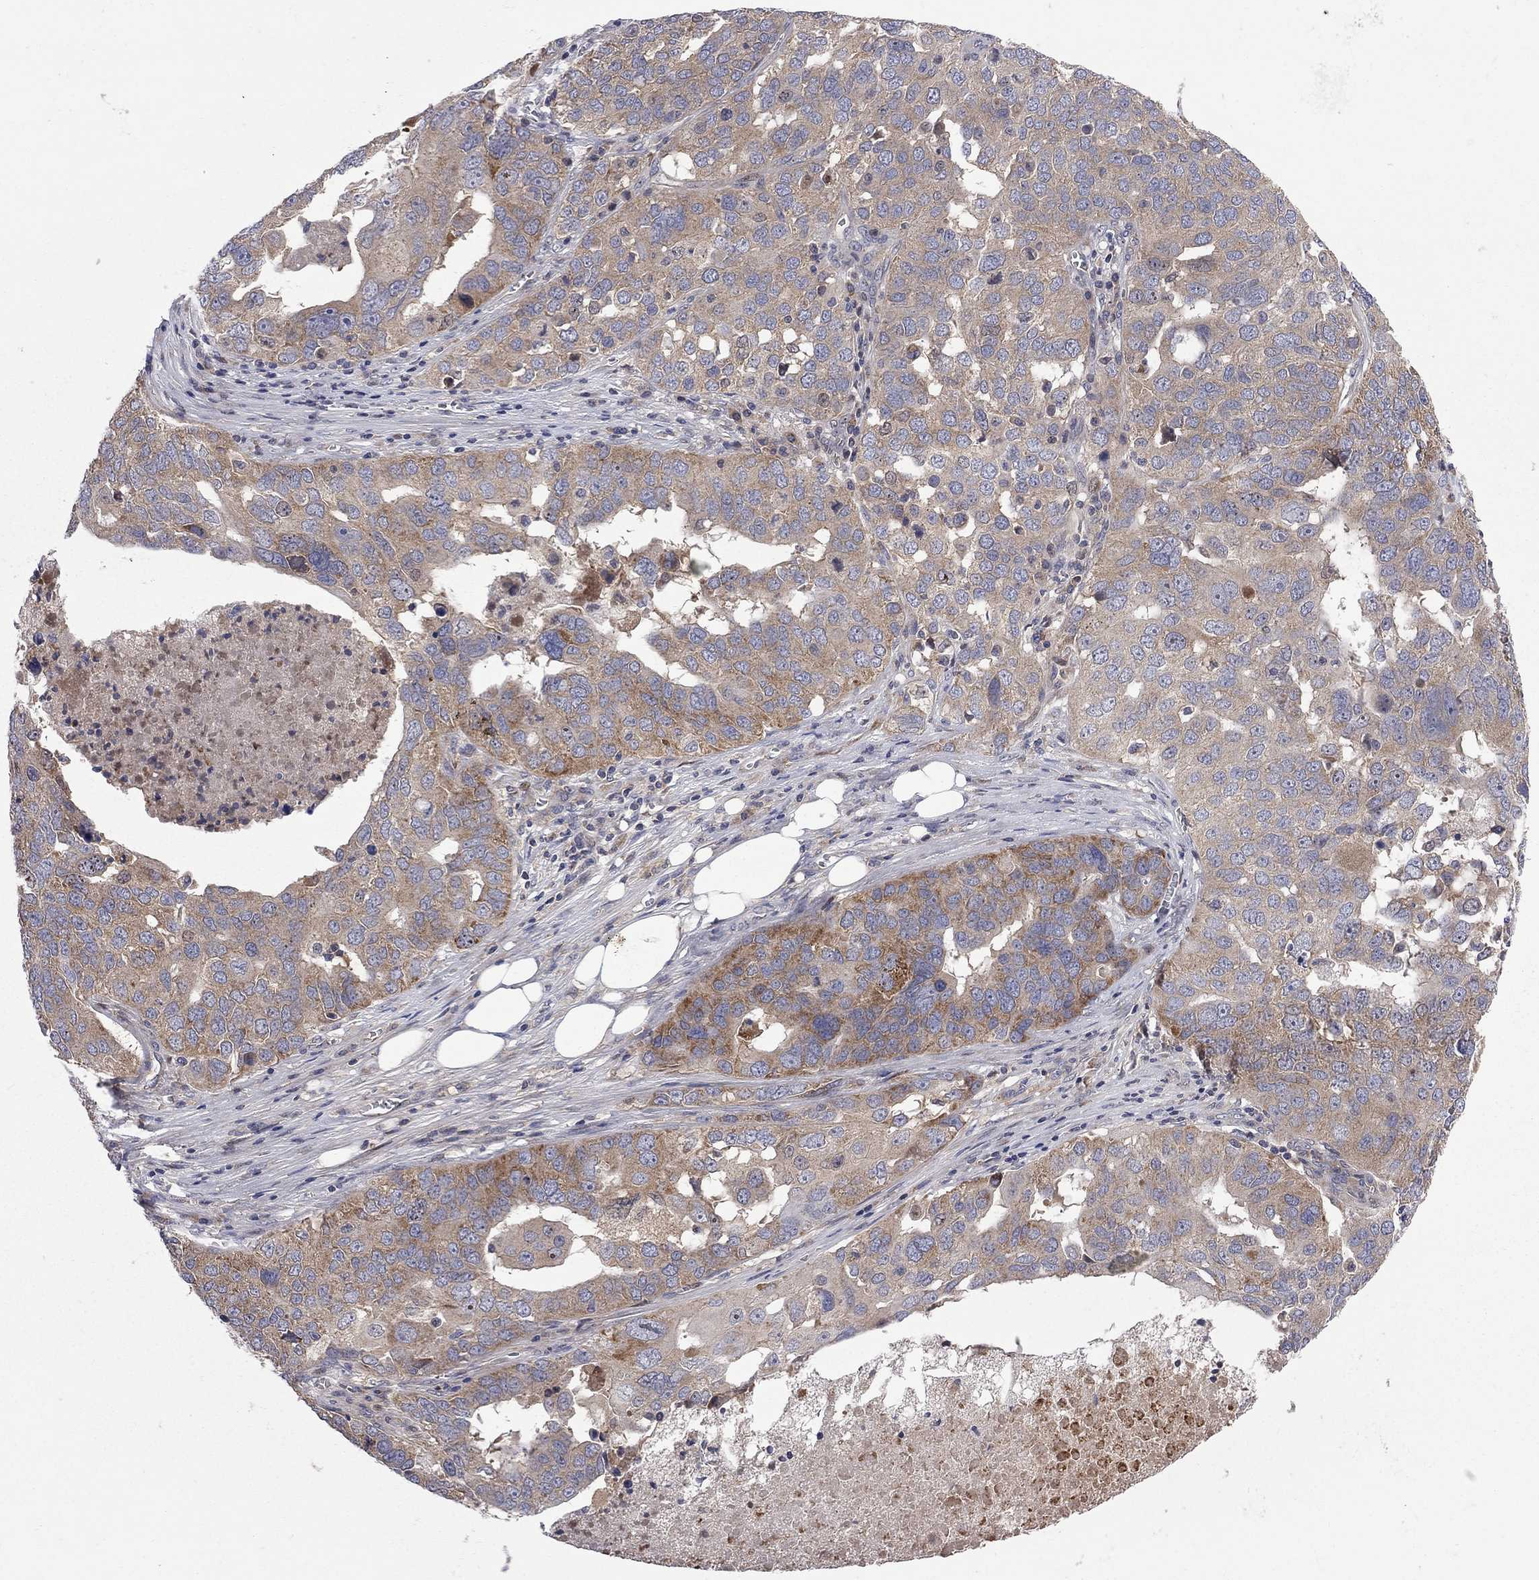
{"staining": {"intensity": "moderate", "quantity": "<25%", "location": "cytoplasmic/membranous"}, "tissue": "ovarian cancer", "cell_type": "Tumor cells", "image_type": "cancer", "snomed": [{"axis": "morphology", "description": "Carcinoma, endometroid"}, {"axis": "topography", "description": "Soft tissue"}, {"axis": "topography", "description": "Ovary"}], "caption": "The photomicrograph reveals a brown stain indicating the presence of a protein in the cytoplasmic/membranous of tumor cells in ovarian cancer.", "gene": "CNOT11", "patient": {"sex": "female", "age": 52}}